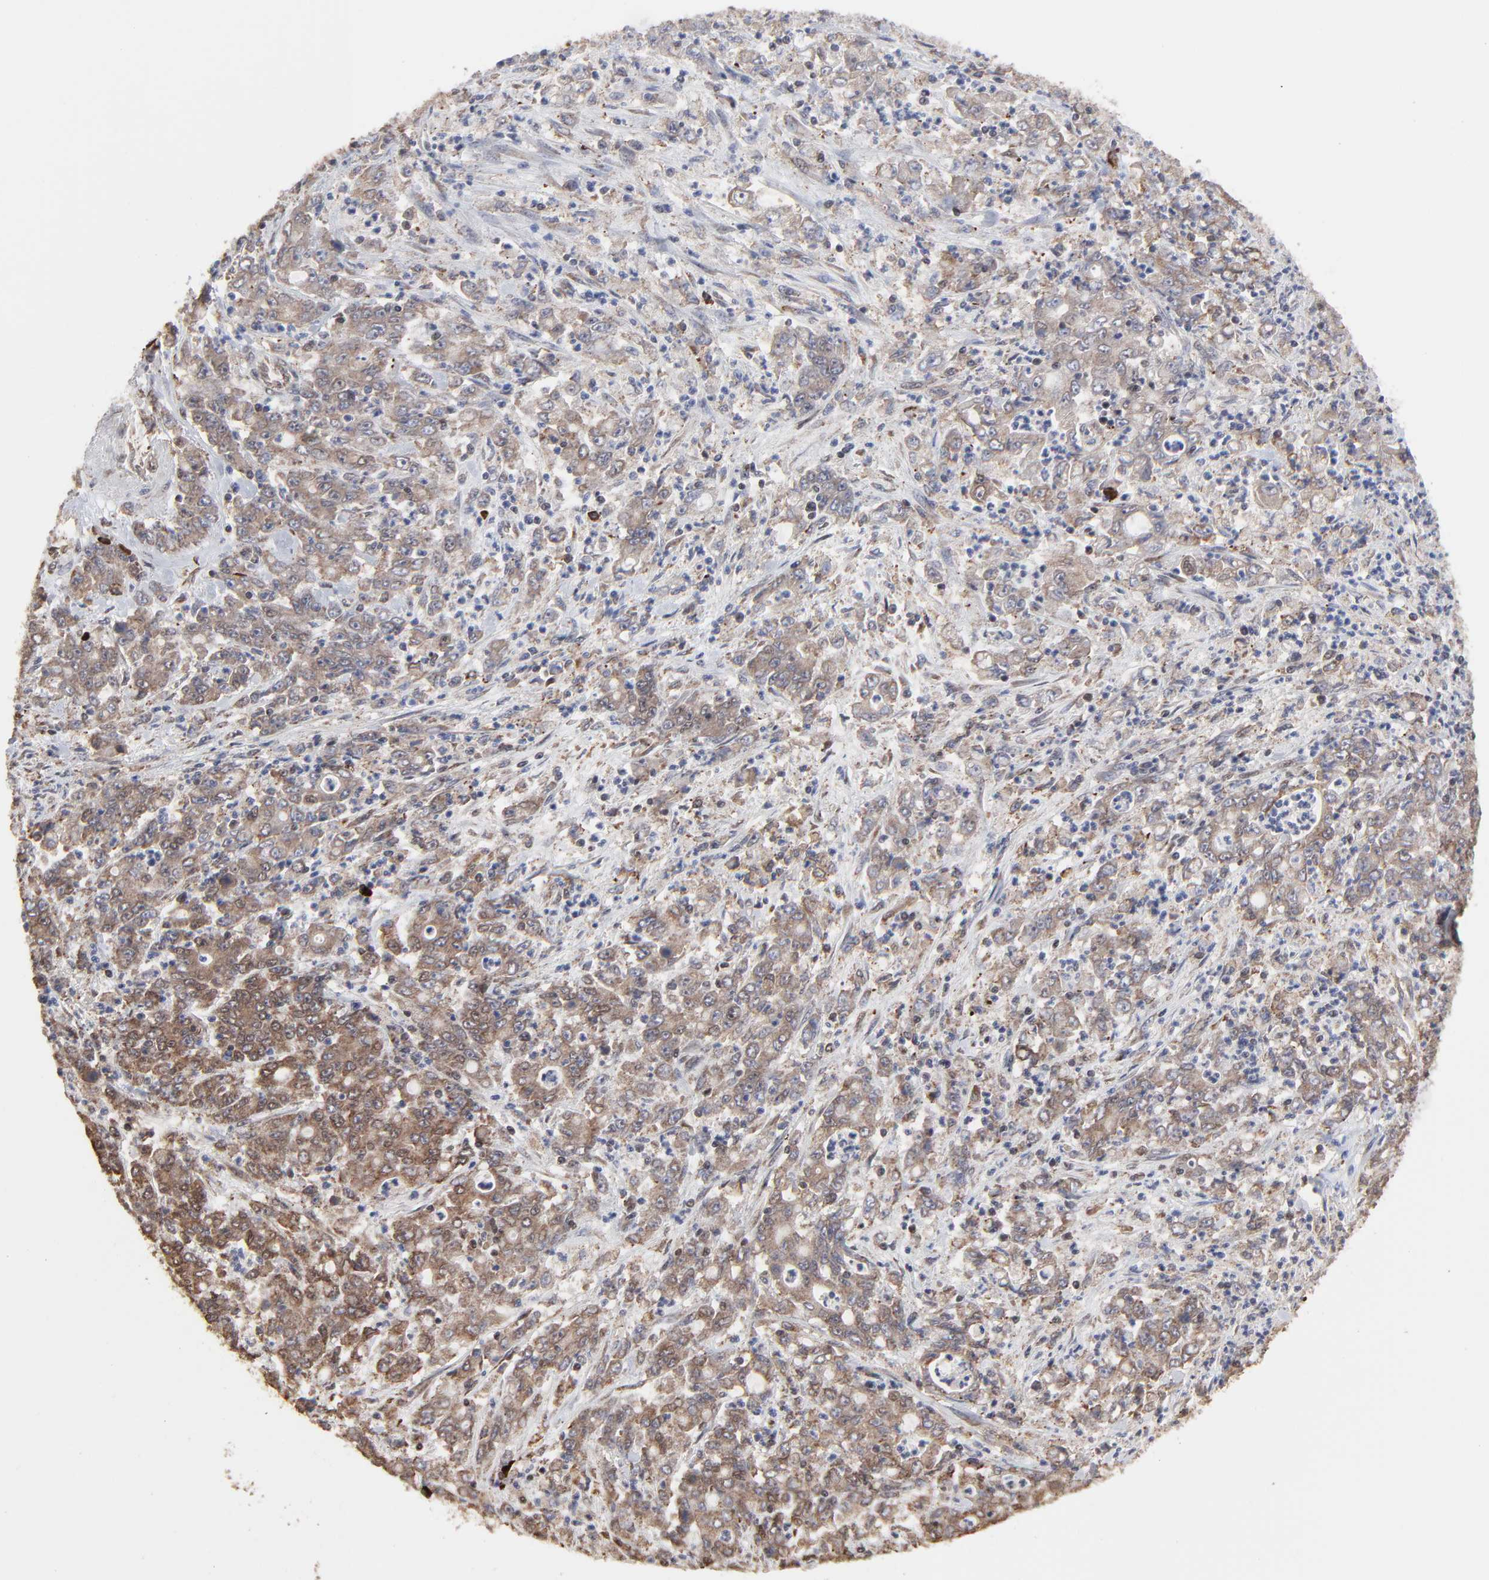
{"staining": {"intensity": "moderate", "quantity": ">75%", "location": "cytoplasmic/membranous"}, "tissue": "stomach cancer", "cell_type": "Tumor cells", "image_type": "cancer", "snomed": [{"axis": "morphology", "description": "Adenocarcinoma, NOS"}, {"axis": "topography", "description": "Stomach, lower"}], "caption": "Stomach adenocarcinoma stained with a protein marker demonstrates moderate staining in tumor cells.", "gene": "CHM", "patient": {"sex": "female", "age": 71}}